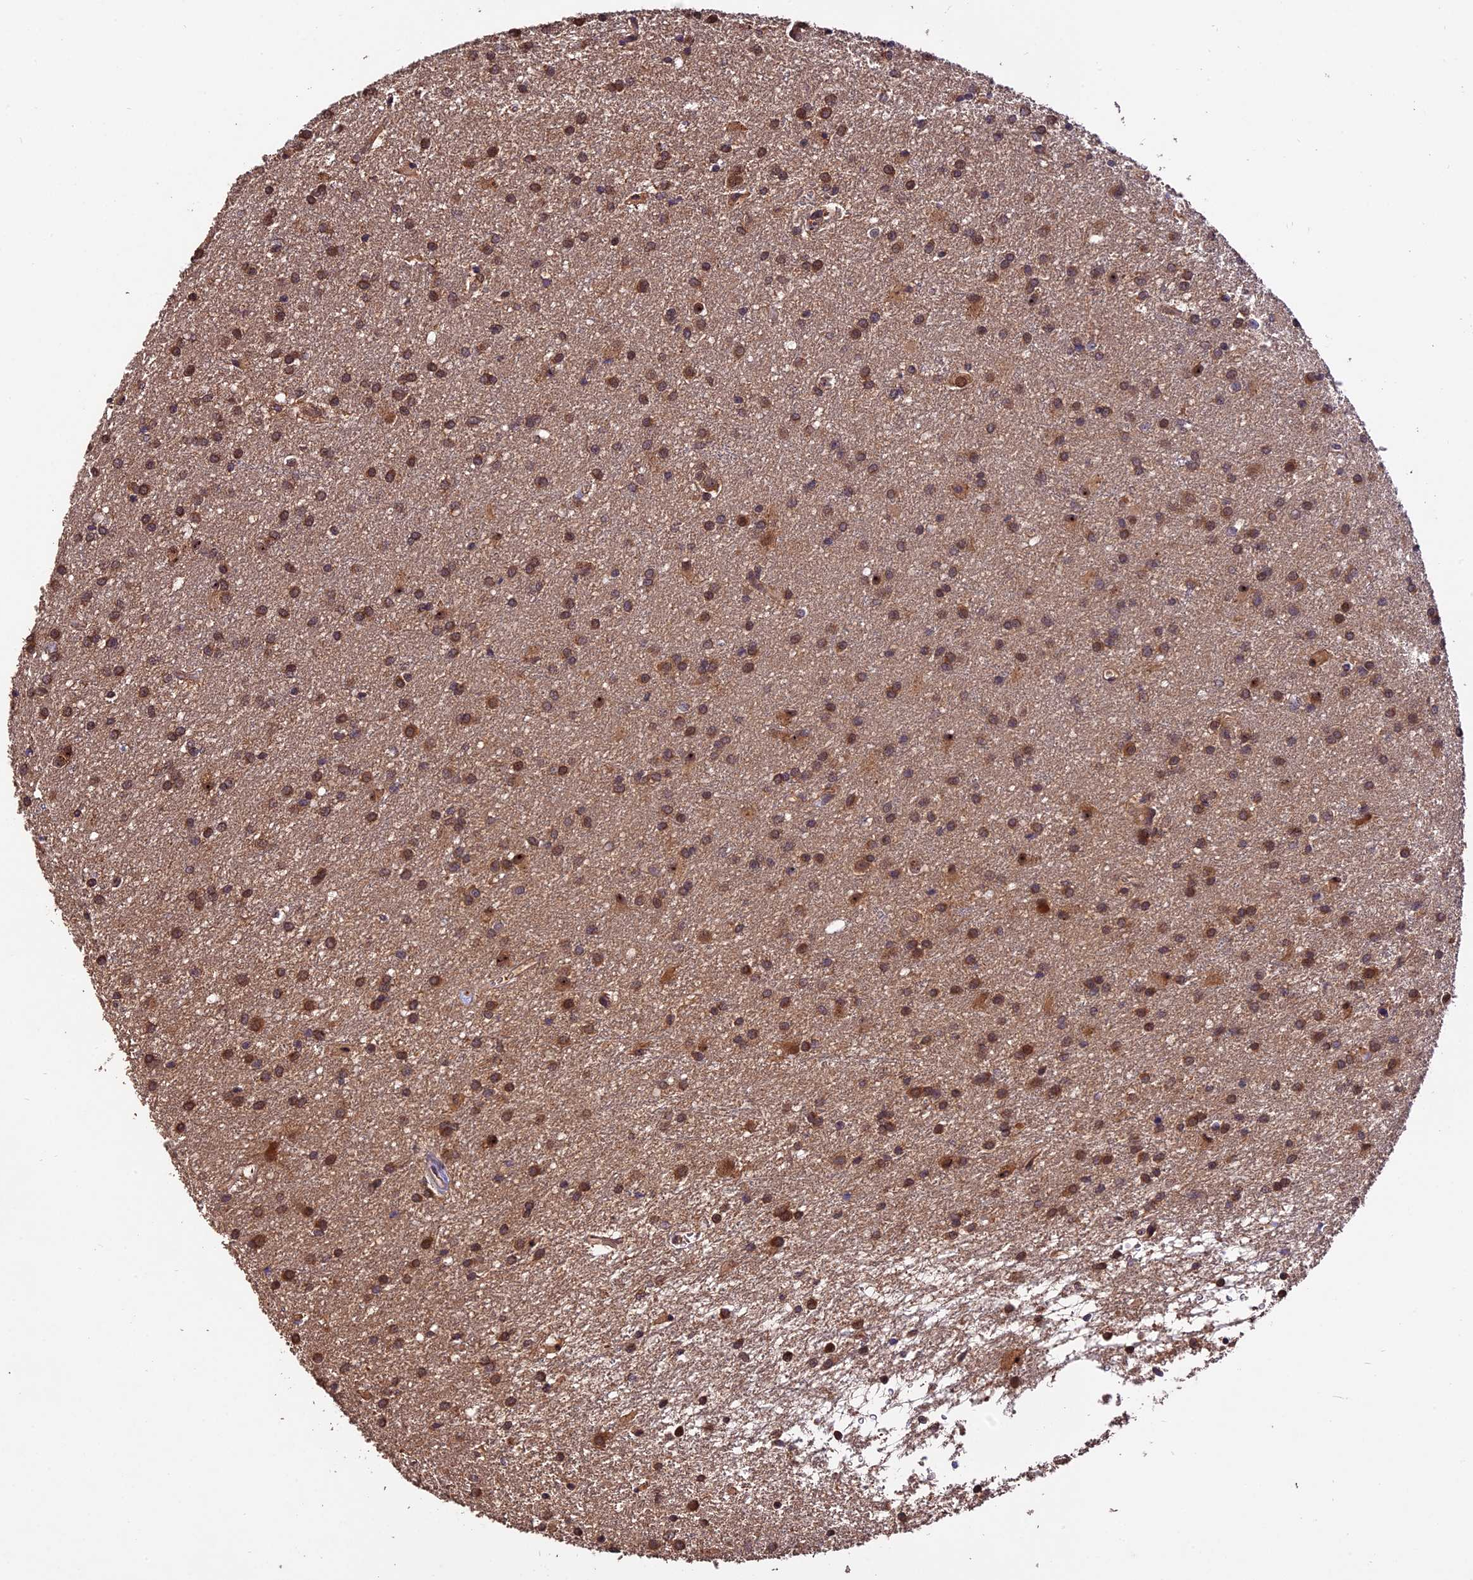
{"staining": {"intensity": "strong", "quantity": ">75%", "location": "cytoplasmic/membranous"}, "tissue": "glioma", "cell_type": "Tumor cells", "image_type": "cancer", "snomed": [{"axis": "morphology", "description": "Glioma, malignant, High grade"}, {"axis": "topography", "description": "Brain"}], "caption": "This micrograph shows immunohistochemistry staining of human malignant high-grade glioma, with high strong cytoplasmic/membranous staining in approximately >75% of tumor cells.", "gene": "TRMT1", "patient": {"sex": "female", "age": 50}}